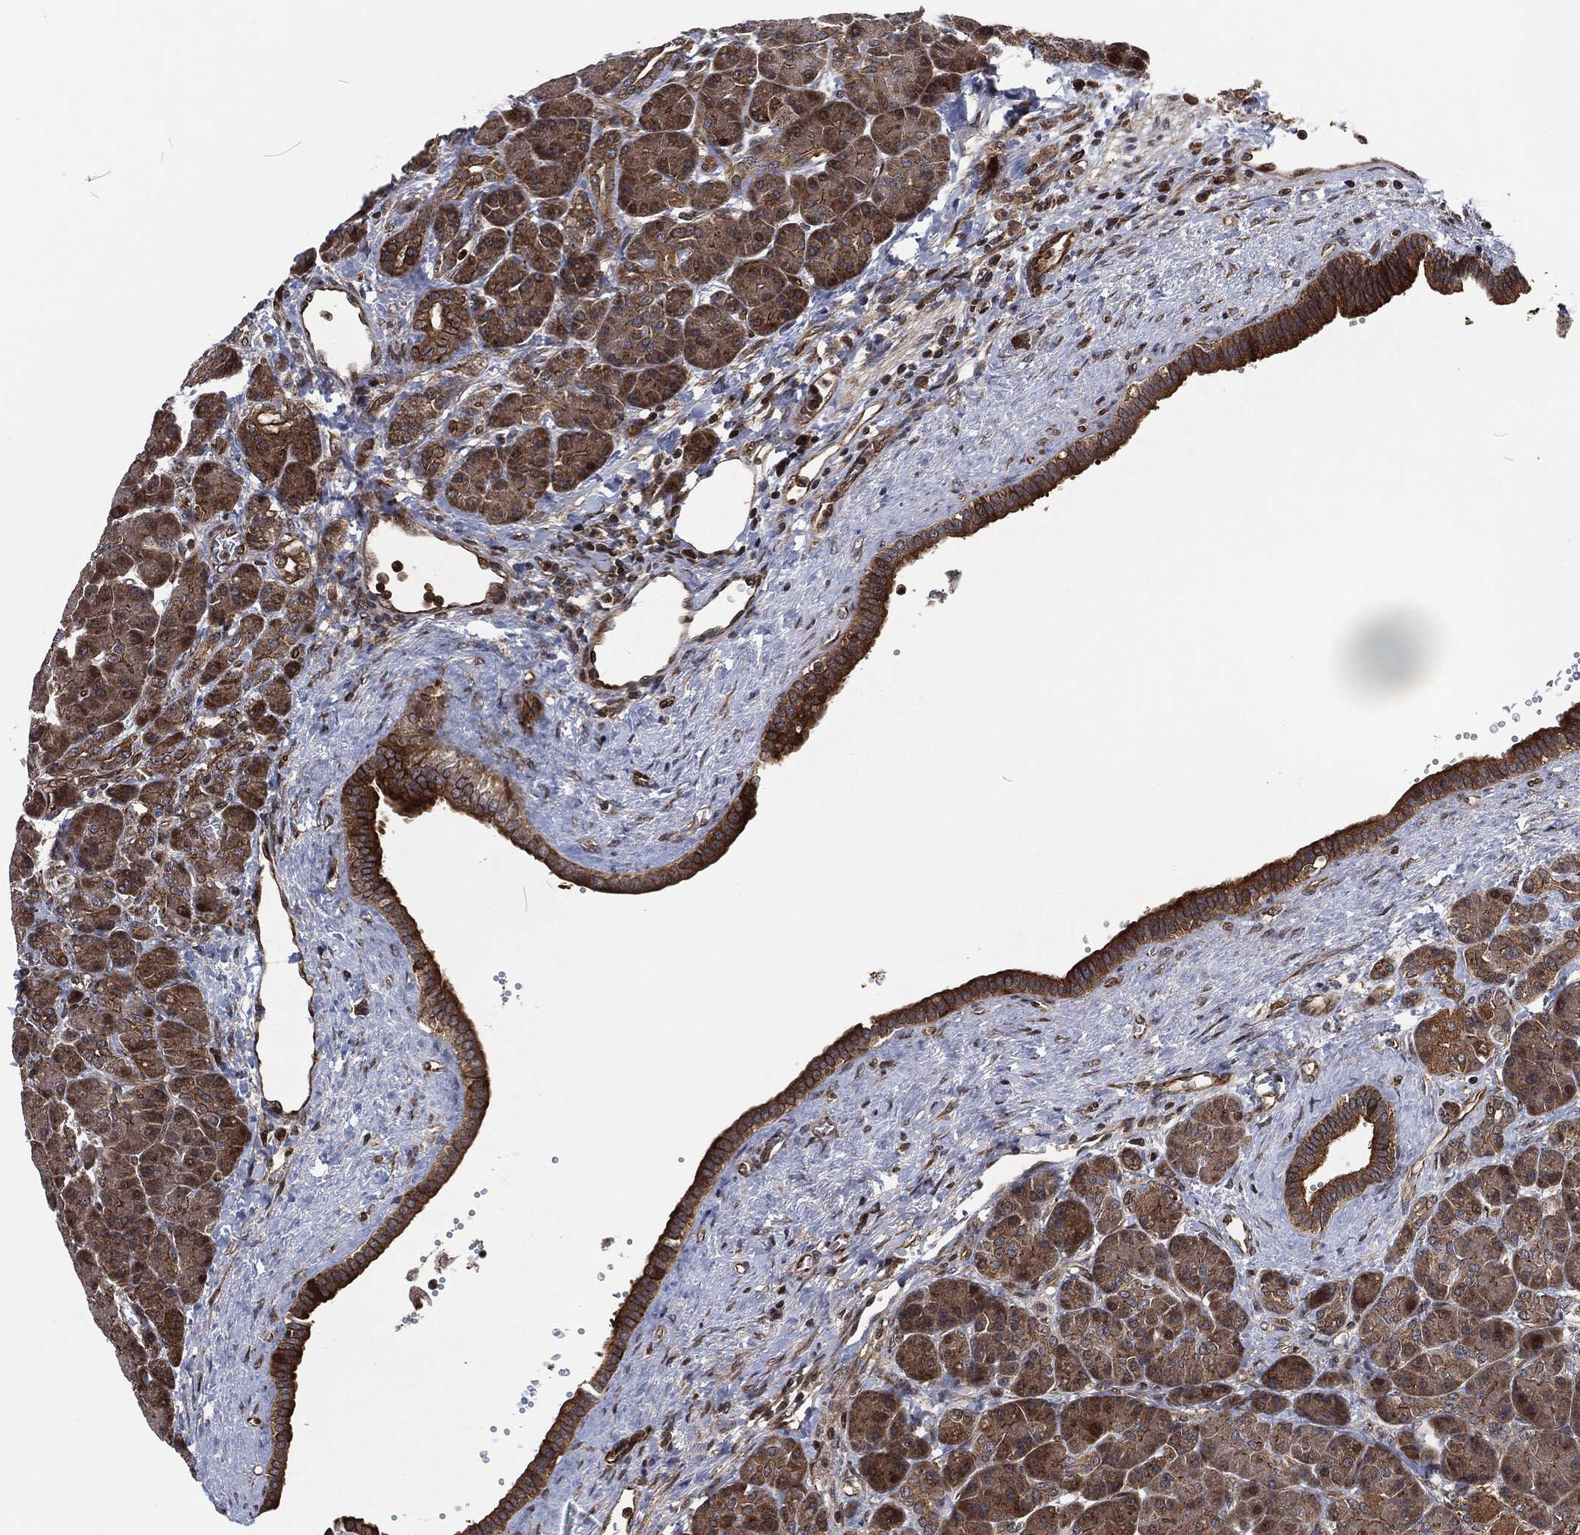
{"staining": {"intensity": "moderate", "quantity": ">75%", "location": "cytoplasmic/membranous"}, "tissue": "pancreas", "cell_type": "Exocrine glandular cells", "image_type": "normal", "snomed": [{"axis": "morphology", "description": "Normal tissue, NOS"}, {"axis": "topography", "description": "Pancreas"}], "caption": "Protein staining of normal pancreas displays moderate cytoplasmic/membranous positivity in about >75% of exocrine glandular cells.", "gene": "CMPK2", "patient": {"sex": "female", "age": 63}}